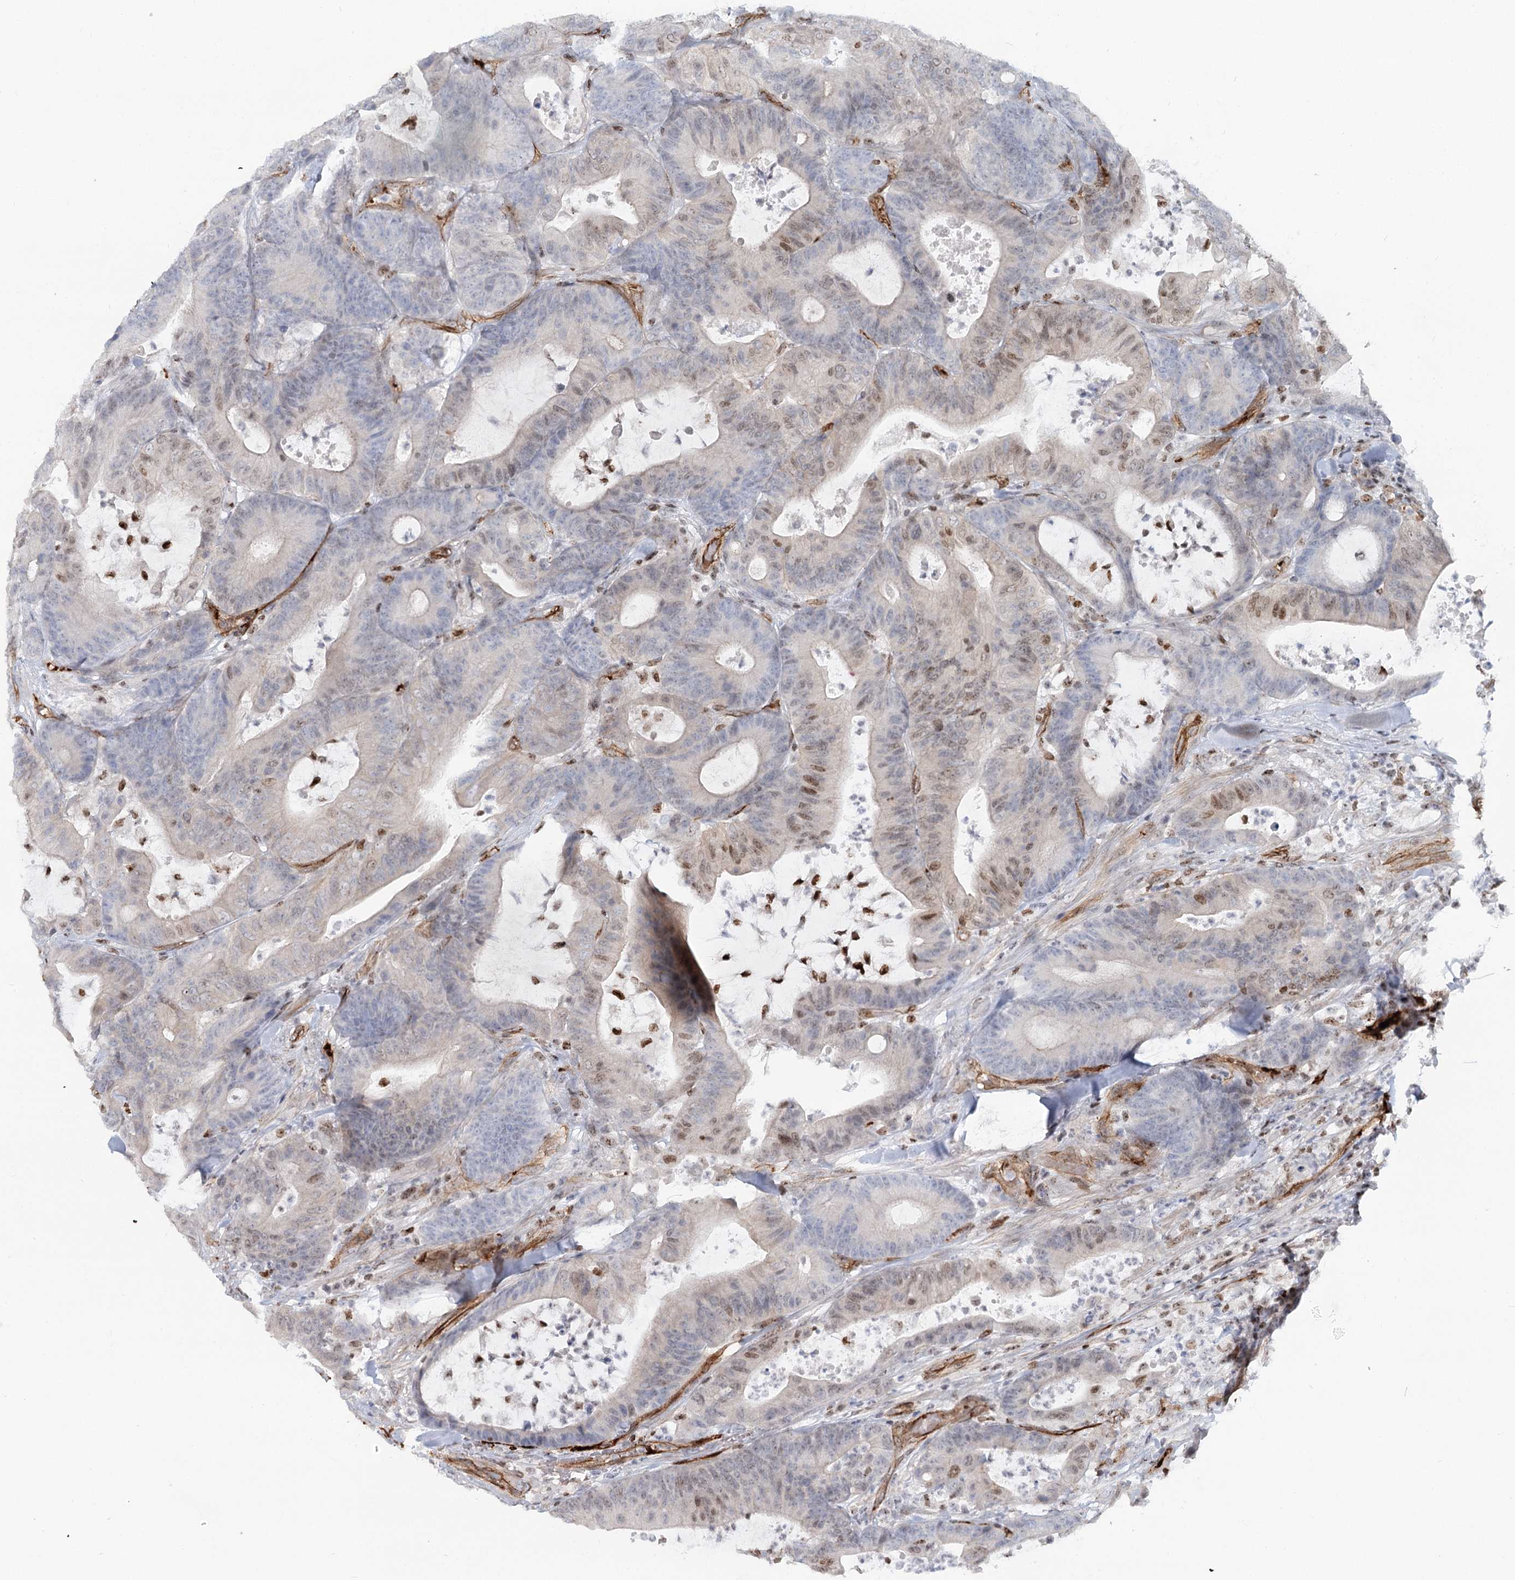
{"staining": {"intensity": "moderate", "quantity": "<25%", "location": "nuclear"}, "tissue": "colorectal cancer", "cell_type": "Tumor cells", "image_type": "cancer", "snomed": [{"axis": "morphology", "description": "Adenocarcinoma, NOS"}, {"axis": "topography", "description": "Colon"}], "caption": "High-magnification brightfield microscopy of colorectal cancer (adenocarcinoma) stained with DAB (brown) and counterstained with hematoxylin (blue). tumor cells exhibit moderate nuclear positivity is seen in approximately<25% of cells.", "gene": "ZFYVE28", "patient": {"sex": "female", "age": 84}}